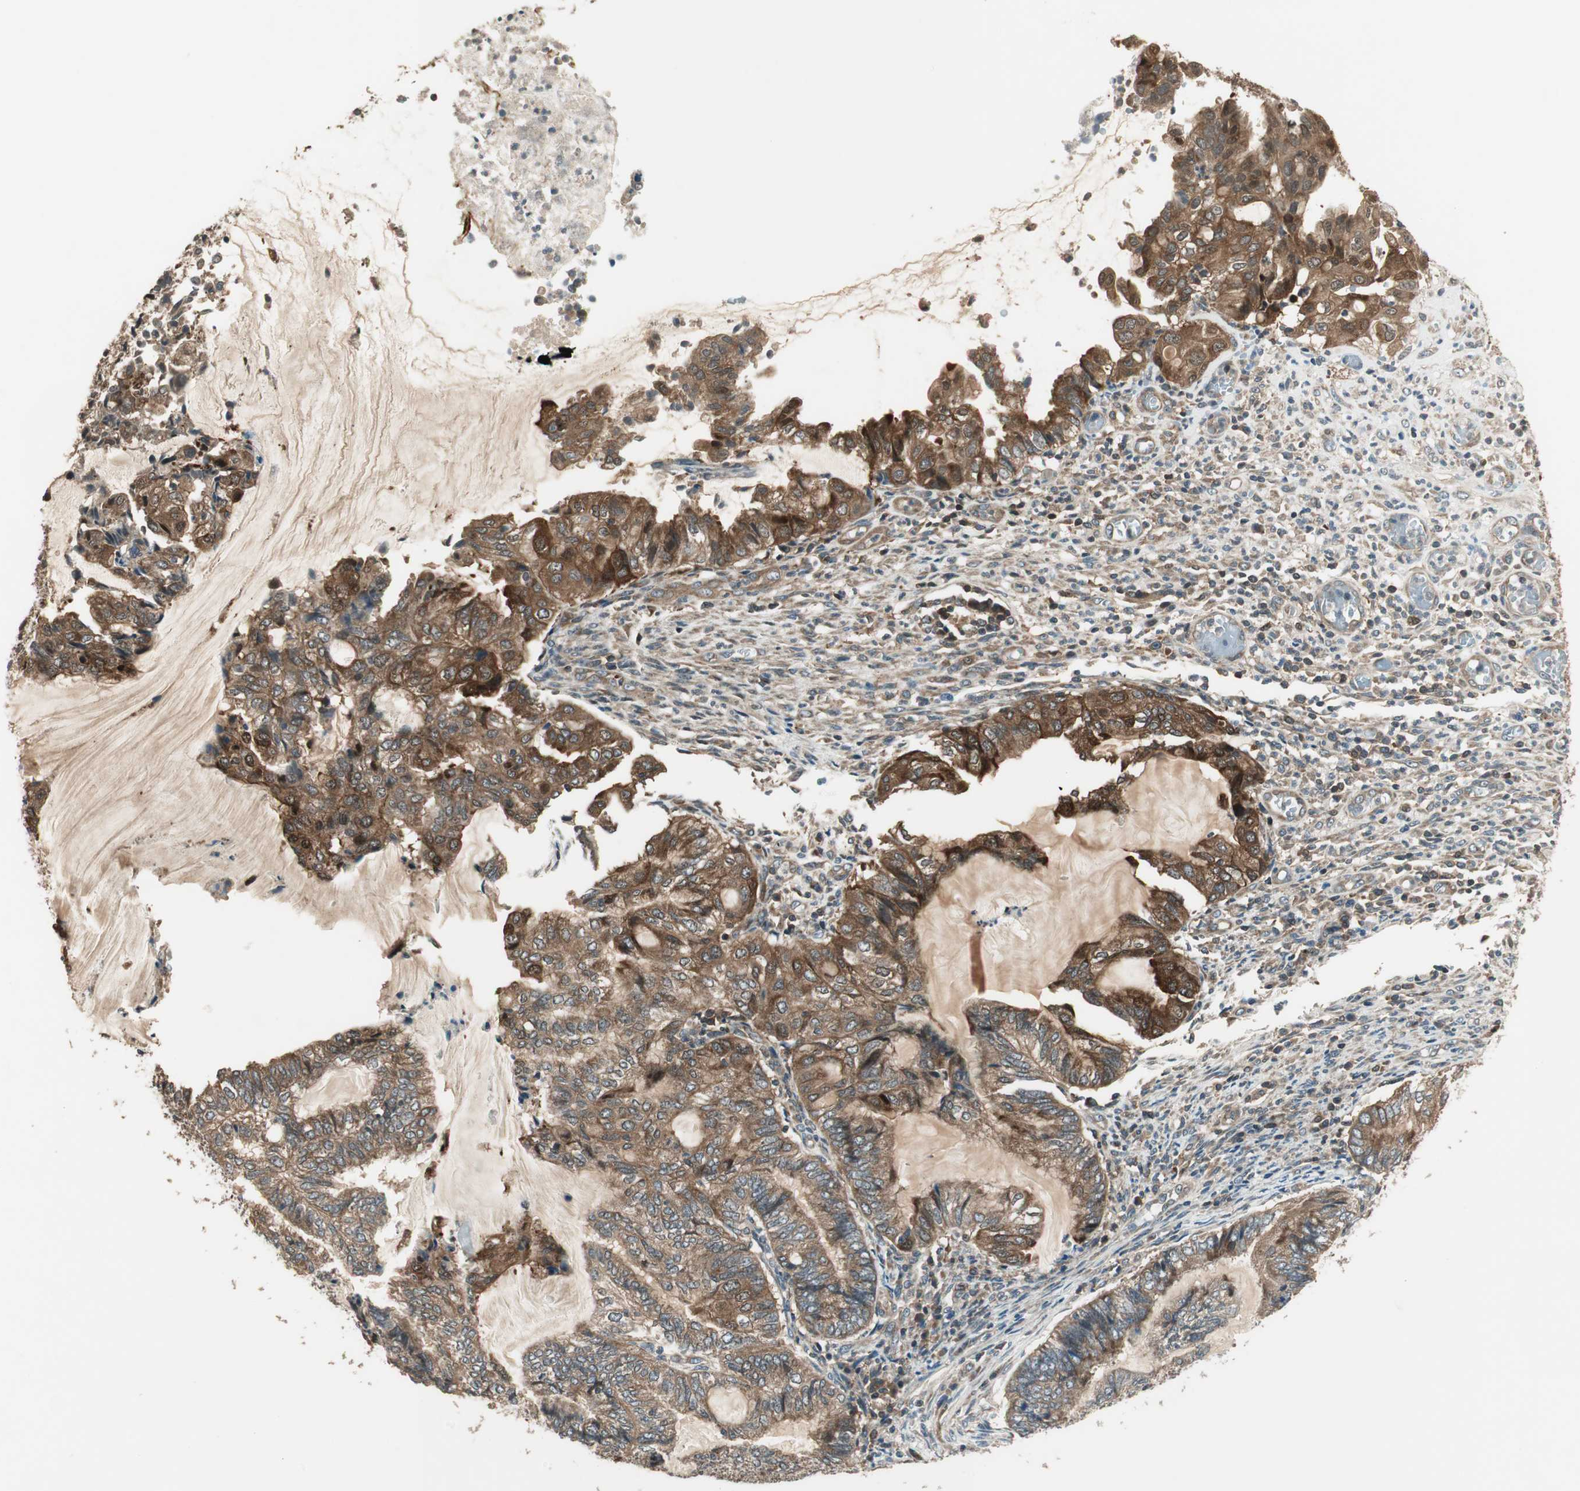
{"staining": {"intensity": "moderate", "quantity": ">75%", "location": "cytoplasmic/membranous"}, "tissue": "endometrial cancer", "cell_type": "Tumor cells", "image_type": "cancer", "snomed": [{"axis": "morphology", "description": "Adenocarcinoma, NOS"}, {"axis": "topography", "description": "Uterus"}, {"axis": "topography", "description": "Endometrium"}], "caption": "An immunohistochemistry micrograph of tumor tissue is shown. Protein staining in brown labels moderate cytoplasmic/membranous positivity in adenocarcinoma (endometrial) within tumor cells.", "gene": "CNOT4", "patient": {"sex": "female", "age": 70}}